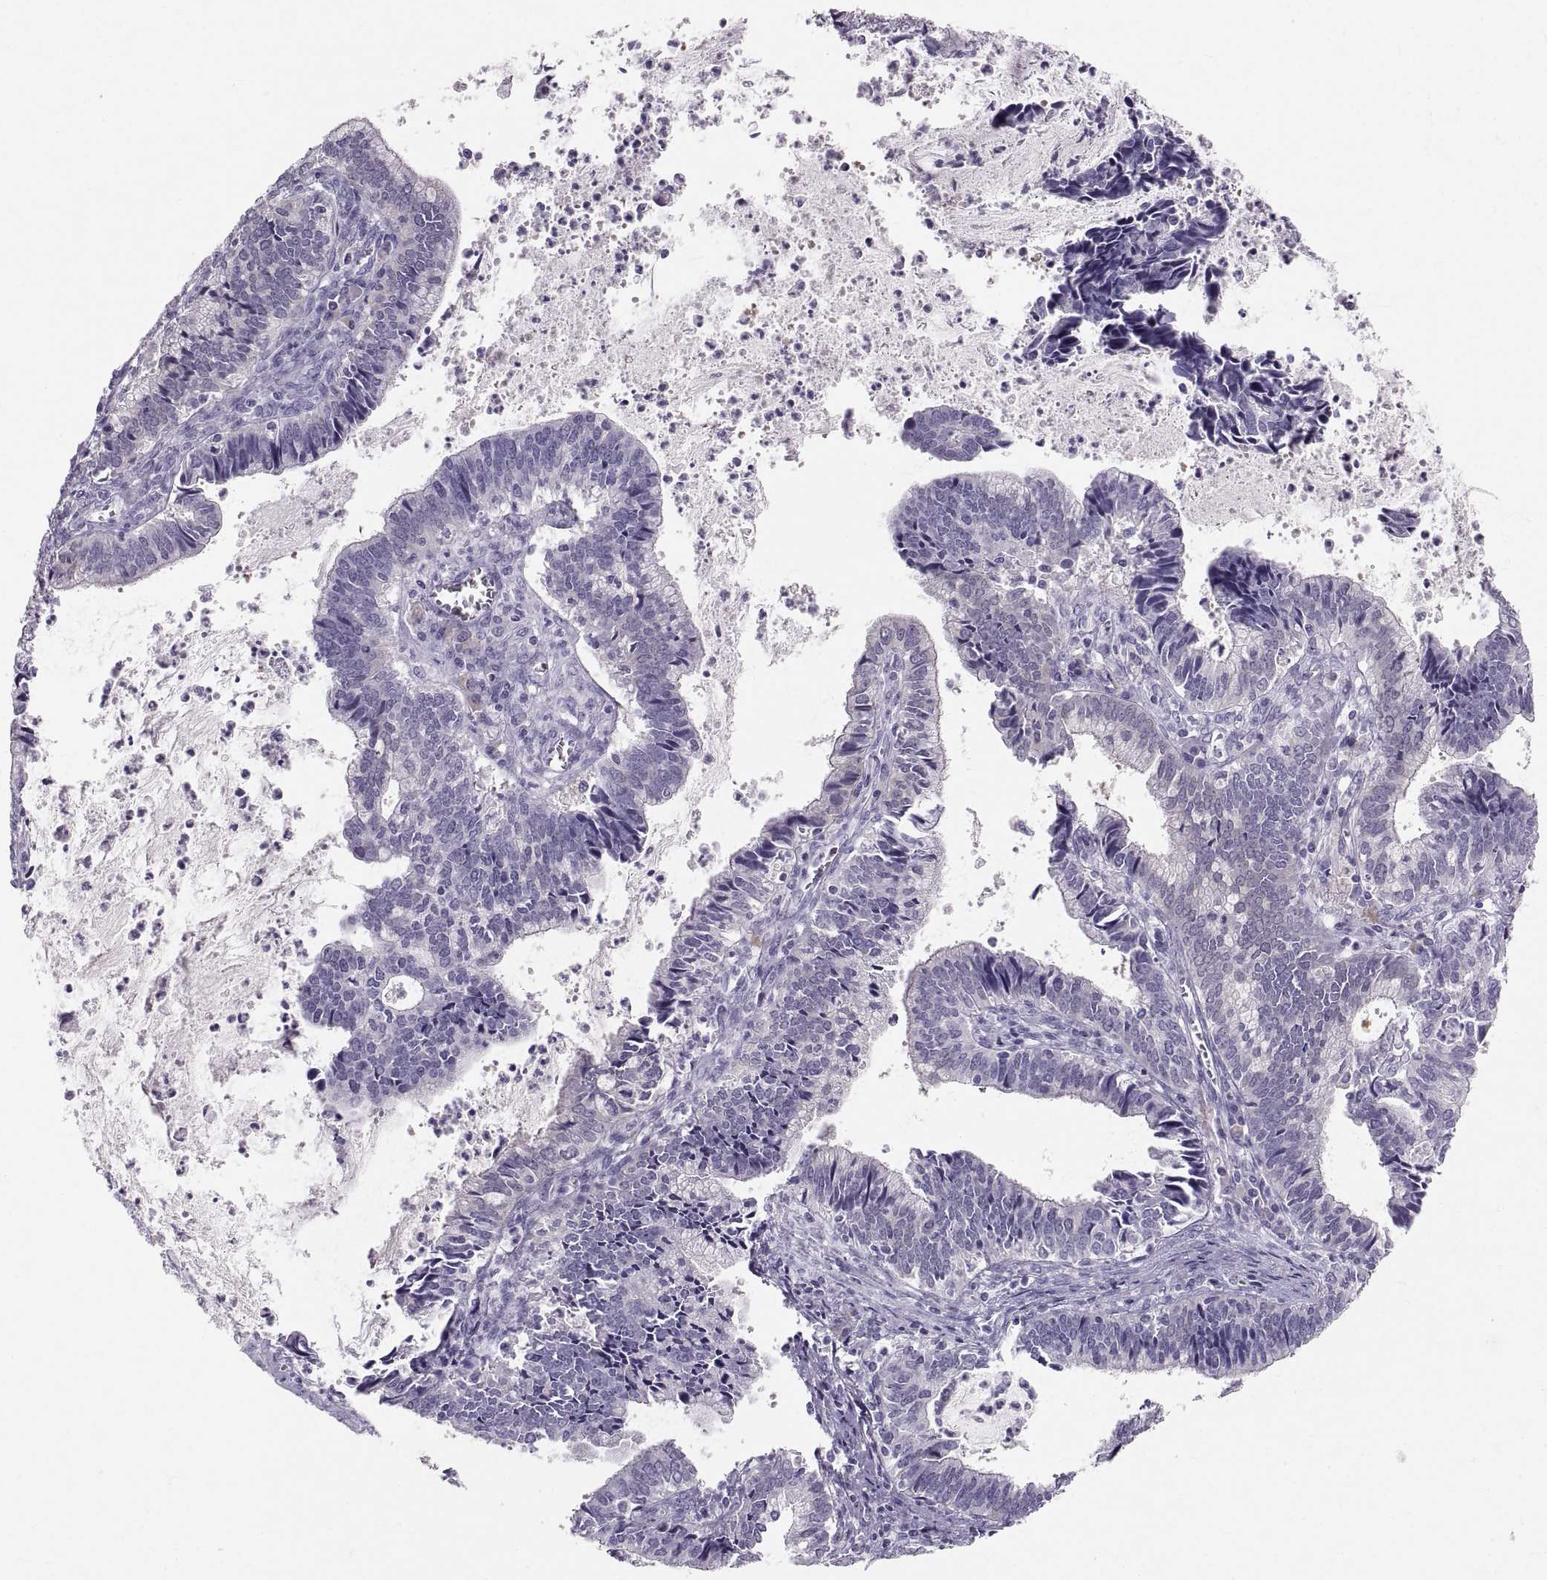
{"staining": {"intensity": "negative", "quantity": "none", "location": "none"}, "tissue": "cervical cancer", "cell_type": "Tumor cells", "image_type": "cancer", "snomed": [{"axis": "morphology", "description": "Adenocarcinoma, NOS"}, {"axis": "topography", "description": "Cervix"}], "caption": "Immunohistochemistry histopathology image of human cervical cancer stained for a protein (brown), which reveals no expression in tumor cells. (Brightfield microscopy of DAB (3,3'-diaminobenzidine) IHC at high magnification).", "gene": "SLC22A6", "patient": {"sex": "female", "age": 42}}